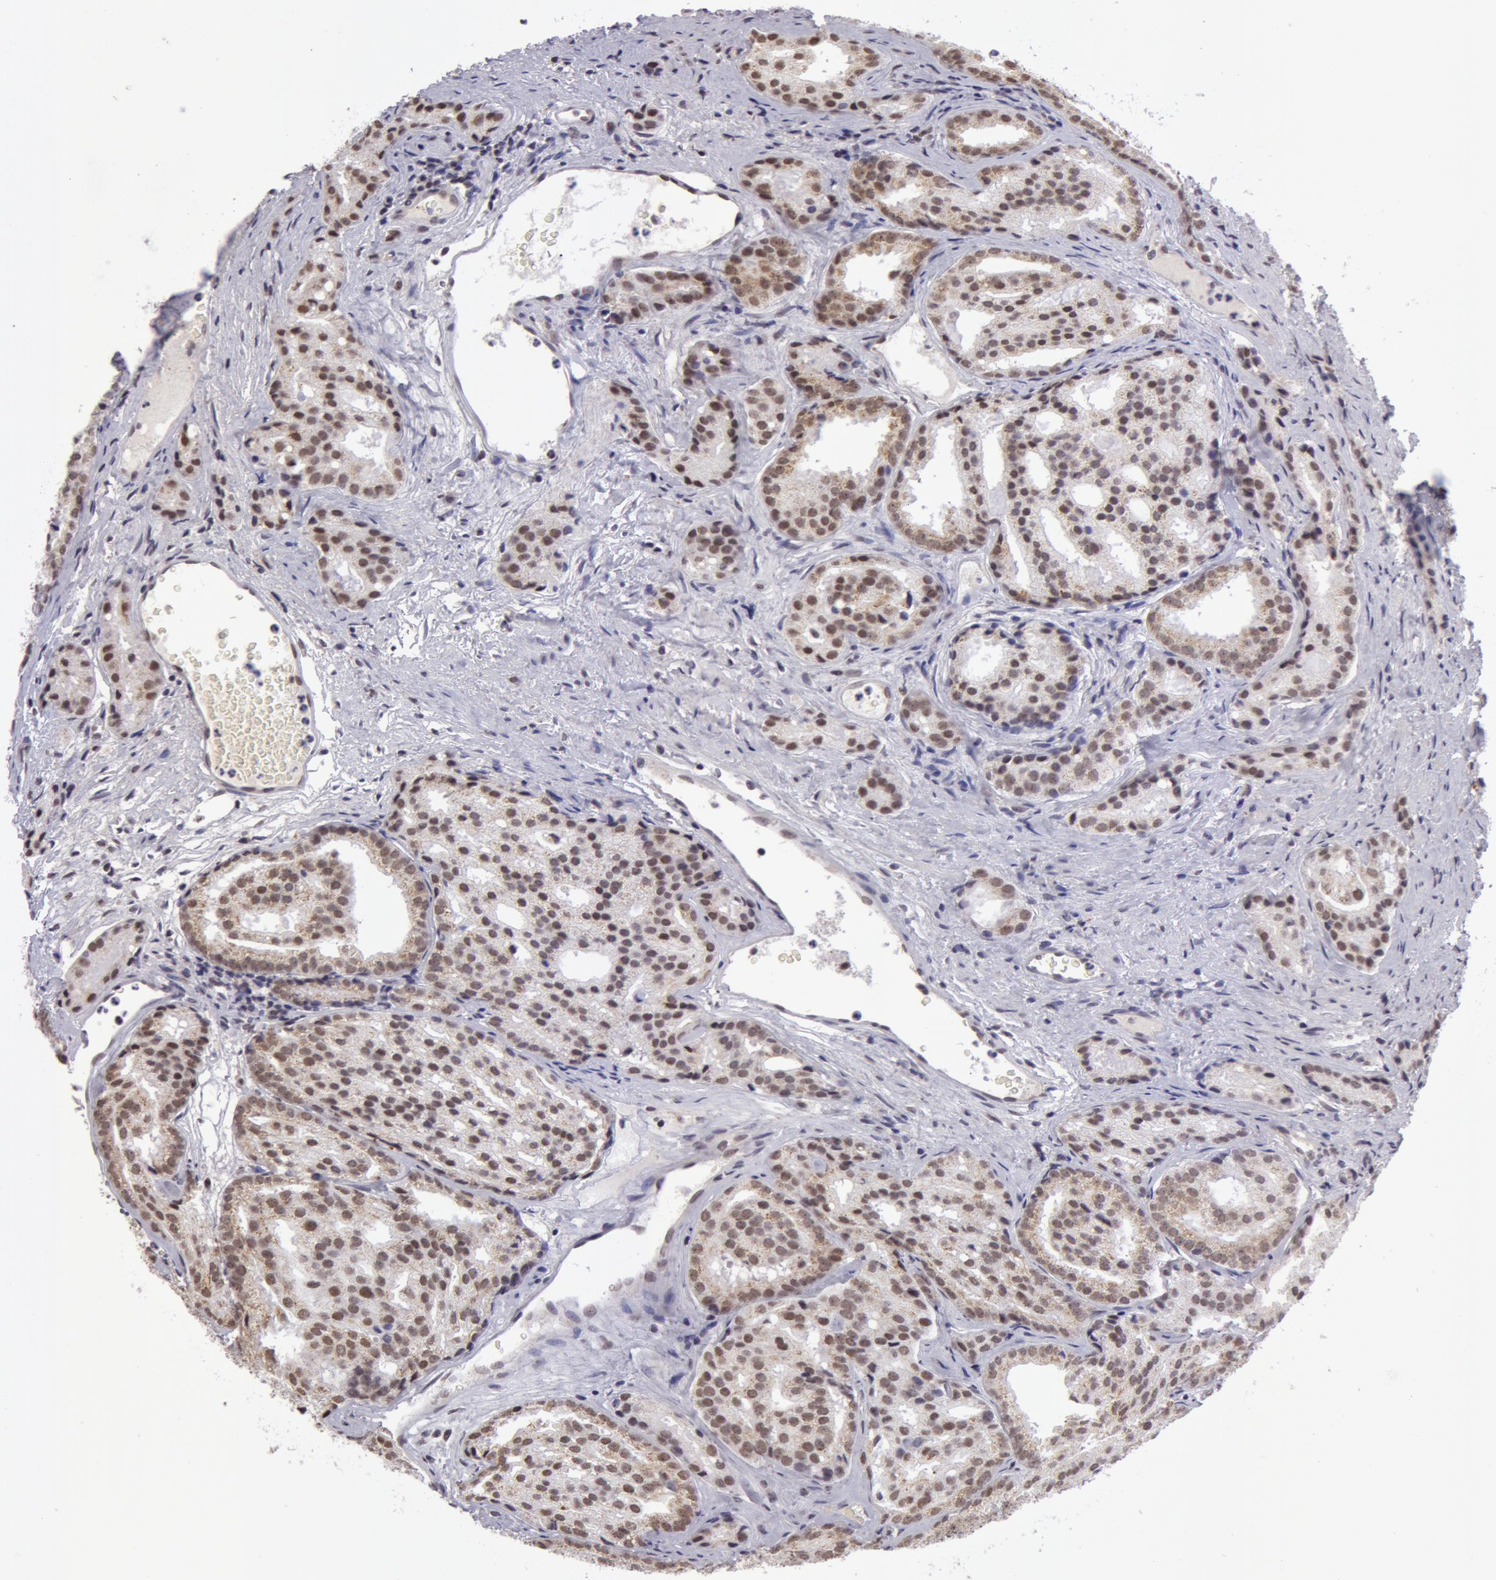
{"staining": {"intensity": "moderate", "quantity": "25%-75%", "location": "cytoplasmic/membranous,nuclear"}, "tissue": "prostate cancer", "cell_type": "Tumor cells", "image_type": "cancer", "snomed": [{"axis": "morphology", "description": "Adenocarcinoma, High grade"}, {"axis": "topography", "description": "Prostate"}], "caption": "The immunohistochemical stain shows moderate cytoplasmic/membranous and nuclear expression in tumor cells of adenocarcinoma (high-grade) (prostate) tissue. Immunohistochemistry (ihc) stains the protein in brown and the nuclei are stained blue.", "gene": "VRTN", "patient": {"sex": "male", "age": 64}}